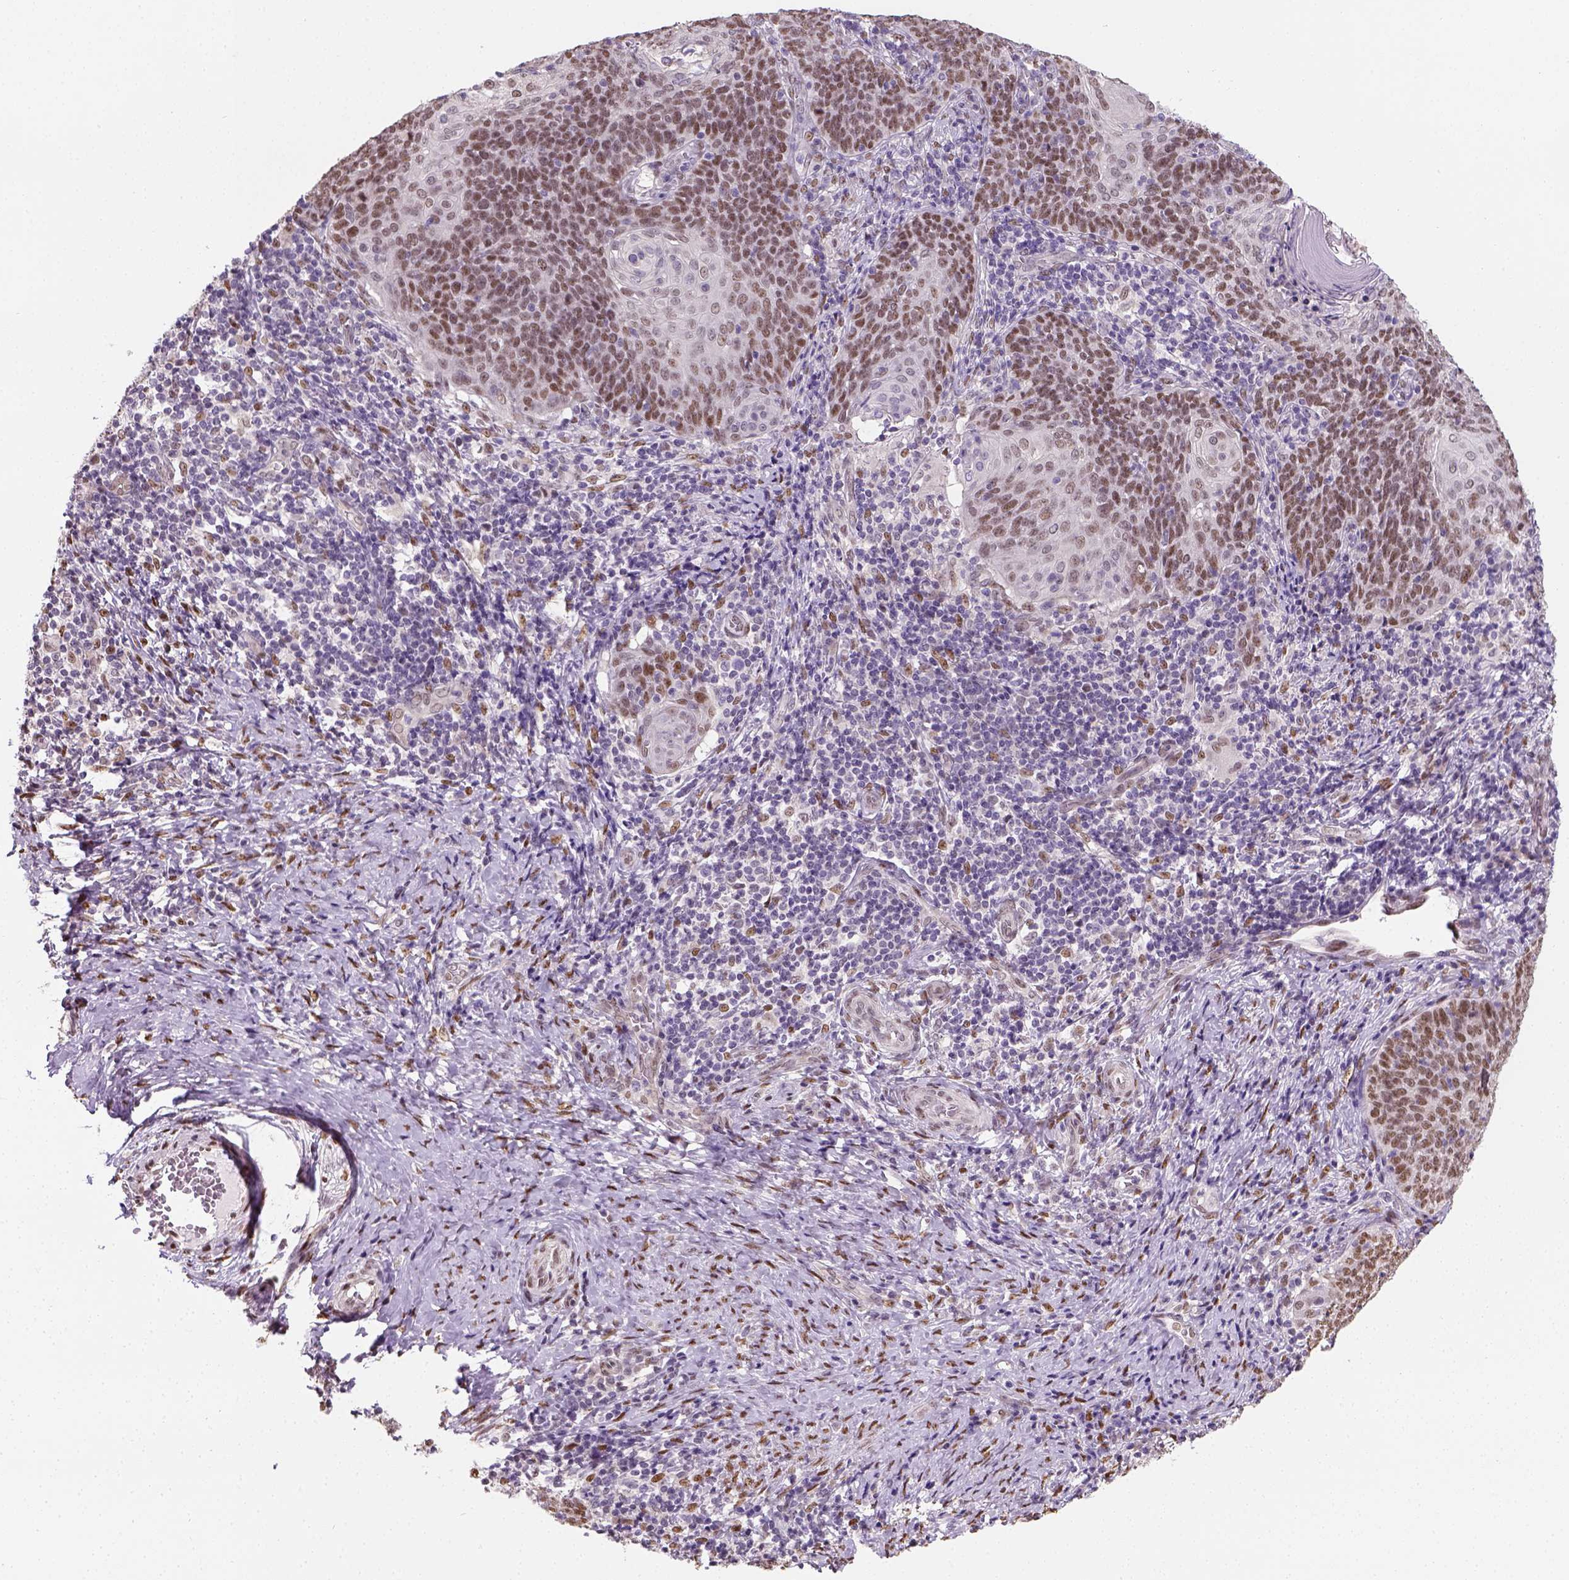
{"staining": {"intensity": "moderate", "quantity": ">75%", "location": "nuclear"}, "tissue": "cervical cancer", "cell_type": "Tumor cells", "image_type": "cancer", "snomed": [{"axis": "morphology", "description": "Normal tissue, NOS"}, {"axis": "morphology", "description": "Squamous cell carcinoma, NOS"}, {"axis": "topography", "description": "Cervix"}], "caption": "Immunohistochemistry (IHC) image of neoplastic tissue: human cervical squamous cell carcinoma stained using IHC exhibits medium levels of moderate protein expression localized specifically in the nuclear of tumor cells, appearing as a nuclear brown color.", "gene": "C1orf112", "patient": {"sex": "female", "age": 39}}